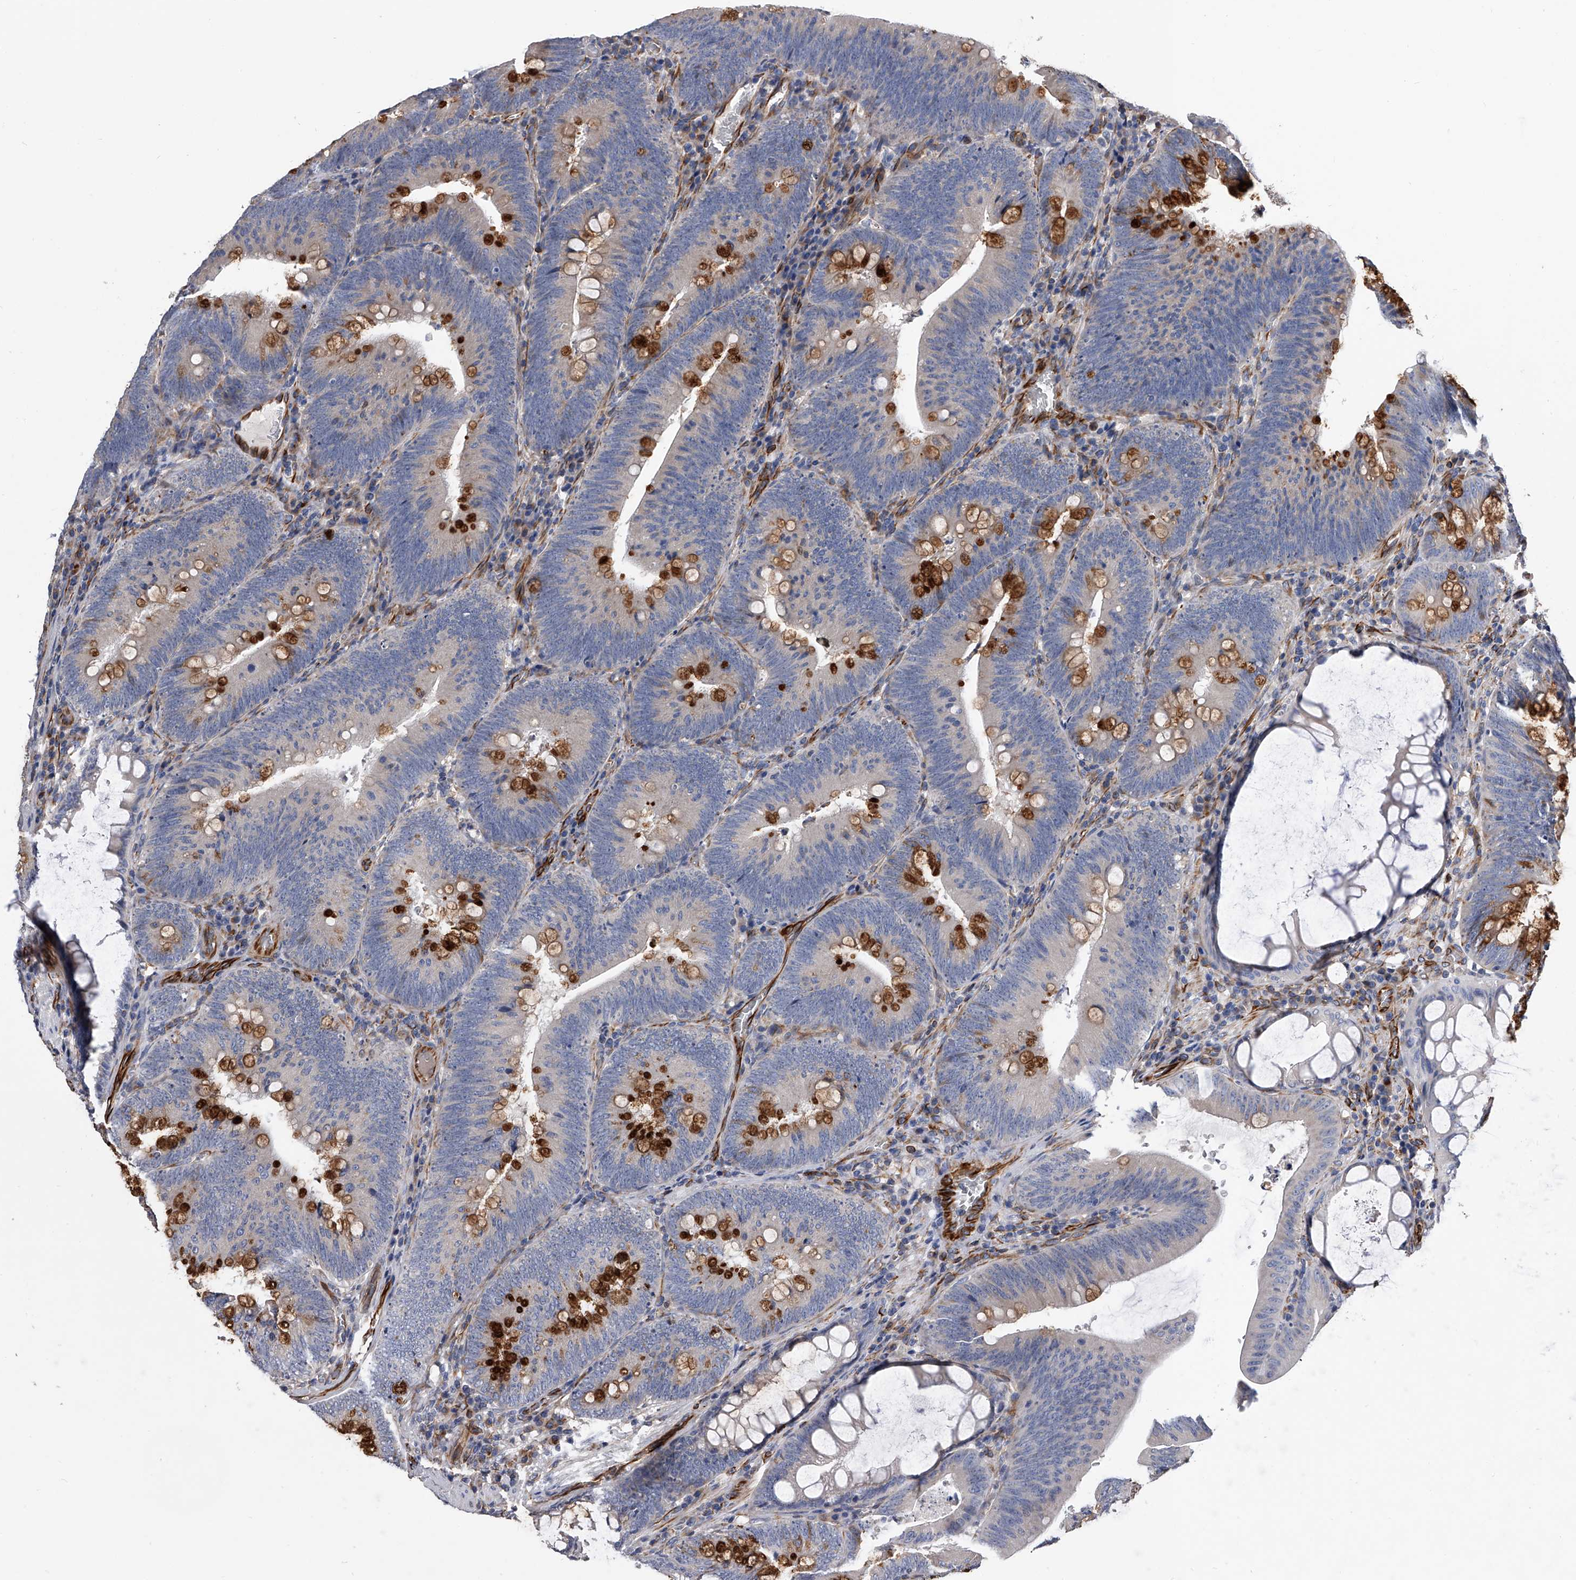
{"staining": {"intensity": "strong", "quantity": "<25%", "location": "cytoplasmic/membranous"}, "tissue": "colorectal cancer", "cell_type": "Tumor cells", "image_type": "cancer", "snomed": [{"axis": "morphology", "description": "Normal tissue, NOS"}, {"axis": "topography", "description": "Colon"}], "caption": "Immunohistochemistry histopathology image of neoplastic tissue: human colorectal cancer stained using IHC demonstrates medium levels of strong protein expression localized specifically in the cytoplasmic/membranous of tumor cells, appearing as a cytoplasmic/membranous brown color.", "gene": "EFCAB7", "patient": {"sex": "female", "age": 82}}